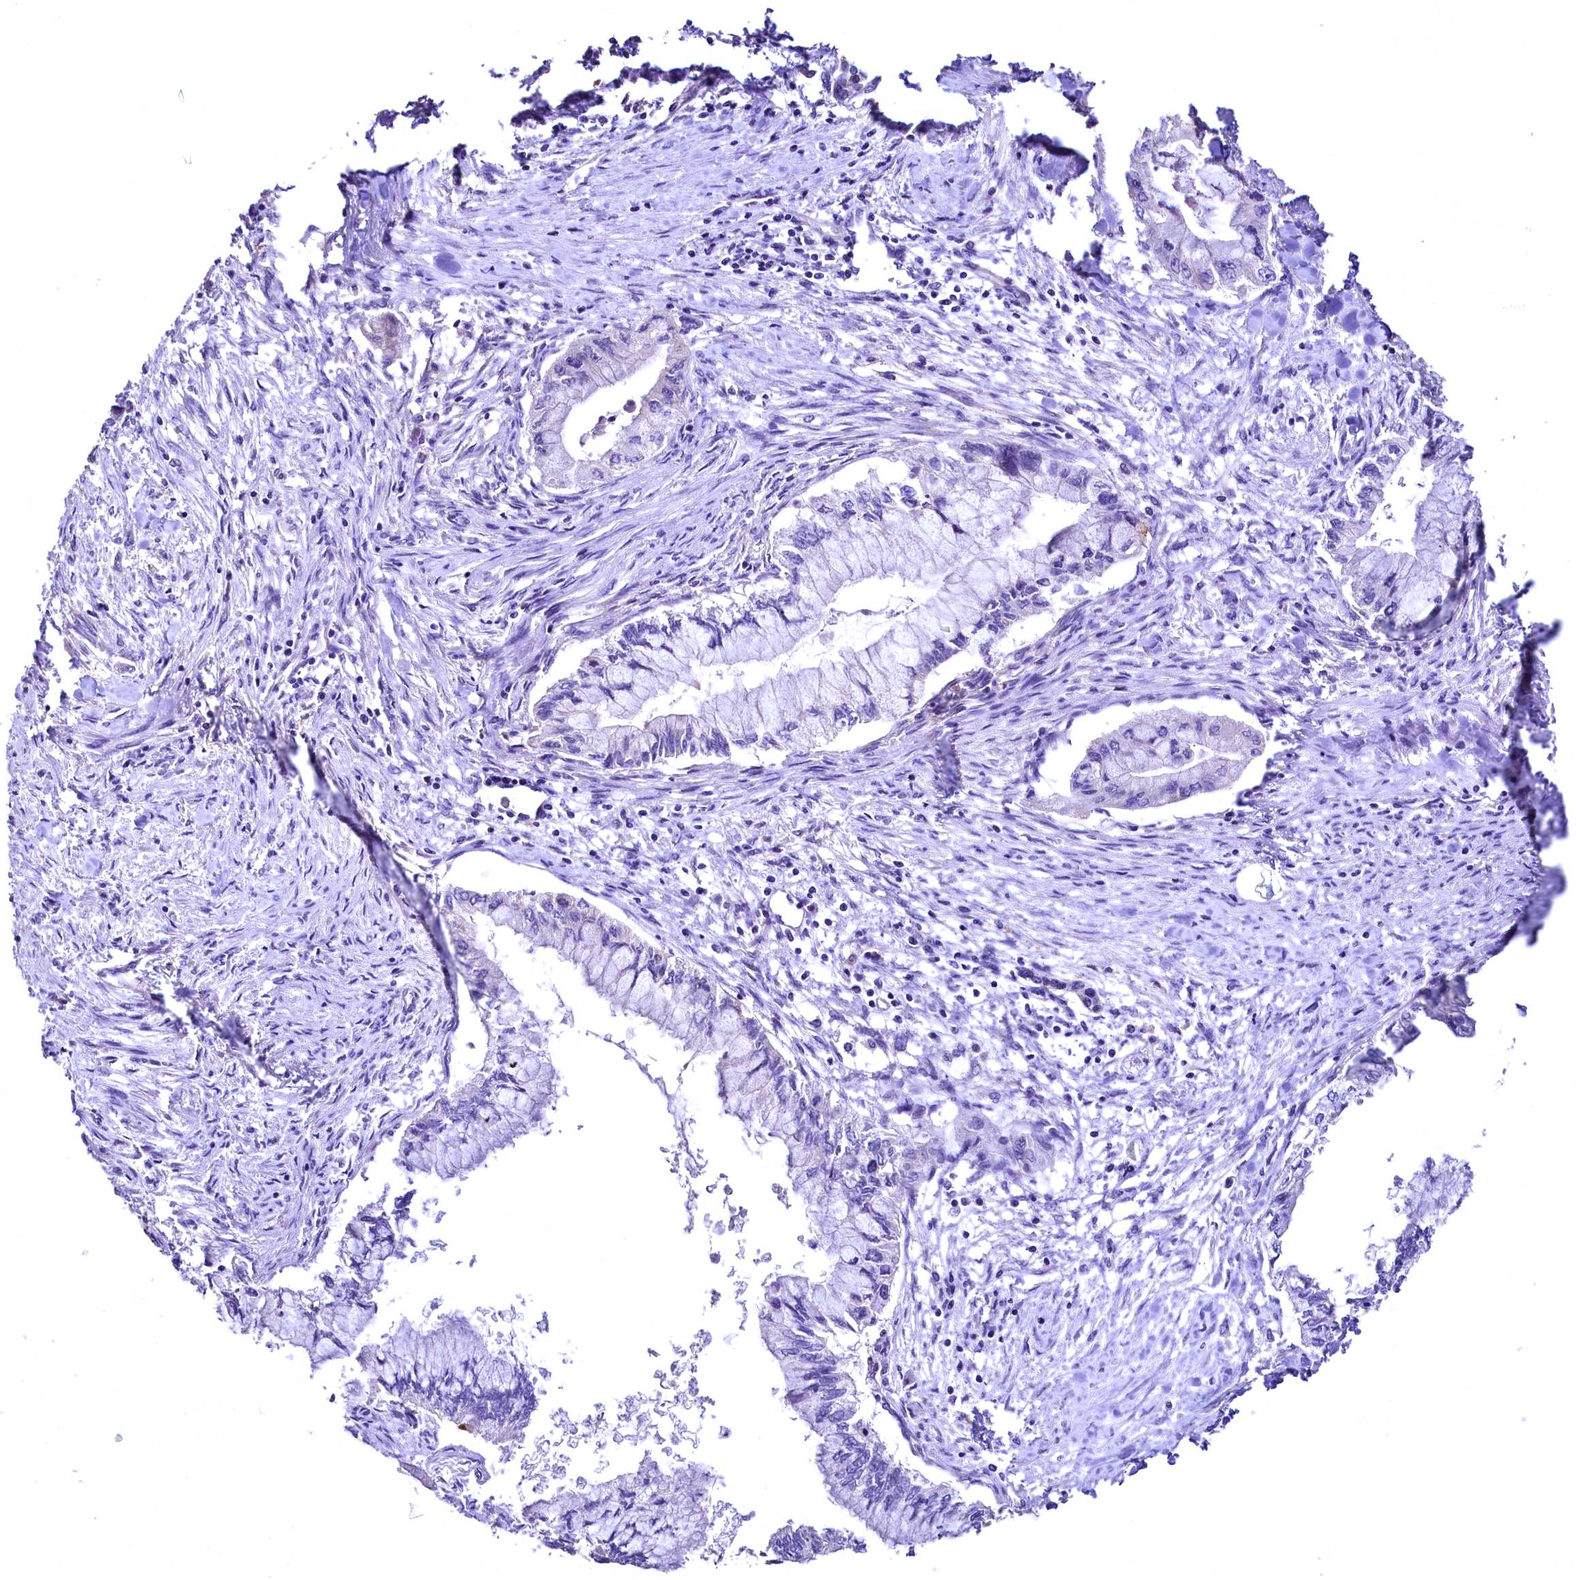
{"staining": {"intensity": "negative", "quantity": "none", "location": "none"}, "tissue": "pancreatic cancer", "cell_type": "Tumor cells", "image_type": "cancer", "snomed": [{"axis": "morphology", "description": "Adenocarcinoma, NOS"}, {"axis": "topography", "description": "Pancreas"}], "caption": "Photomicrograph shows no protein expression in tumor cells of pancreatic cancer (adenocarcinoma) tissue.", "gene": "TBCEL", "patient": {"sex": "male", "age": 48}}